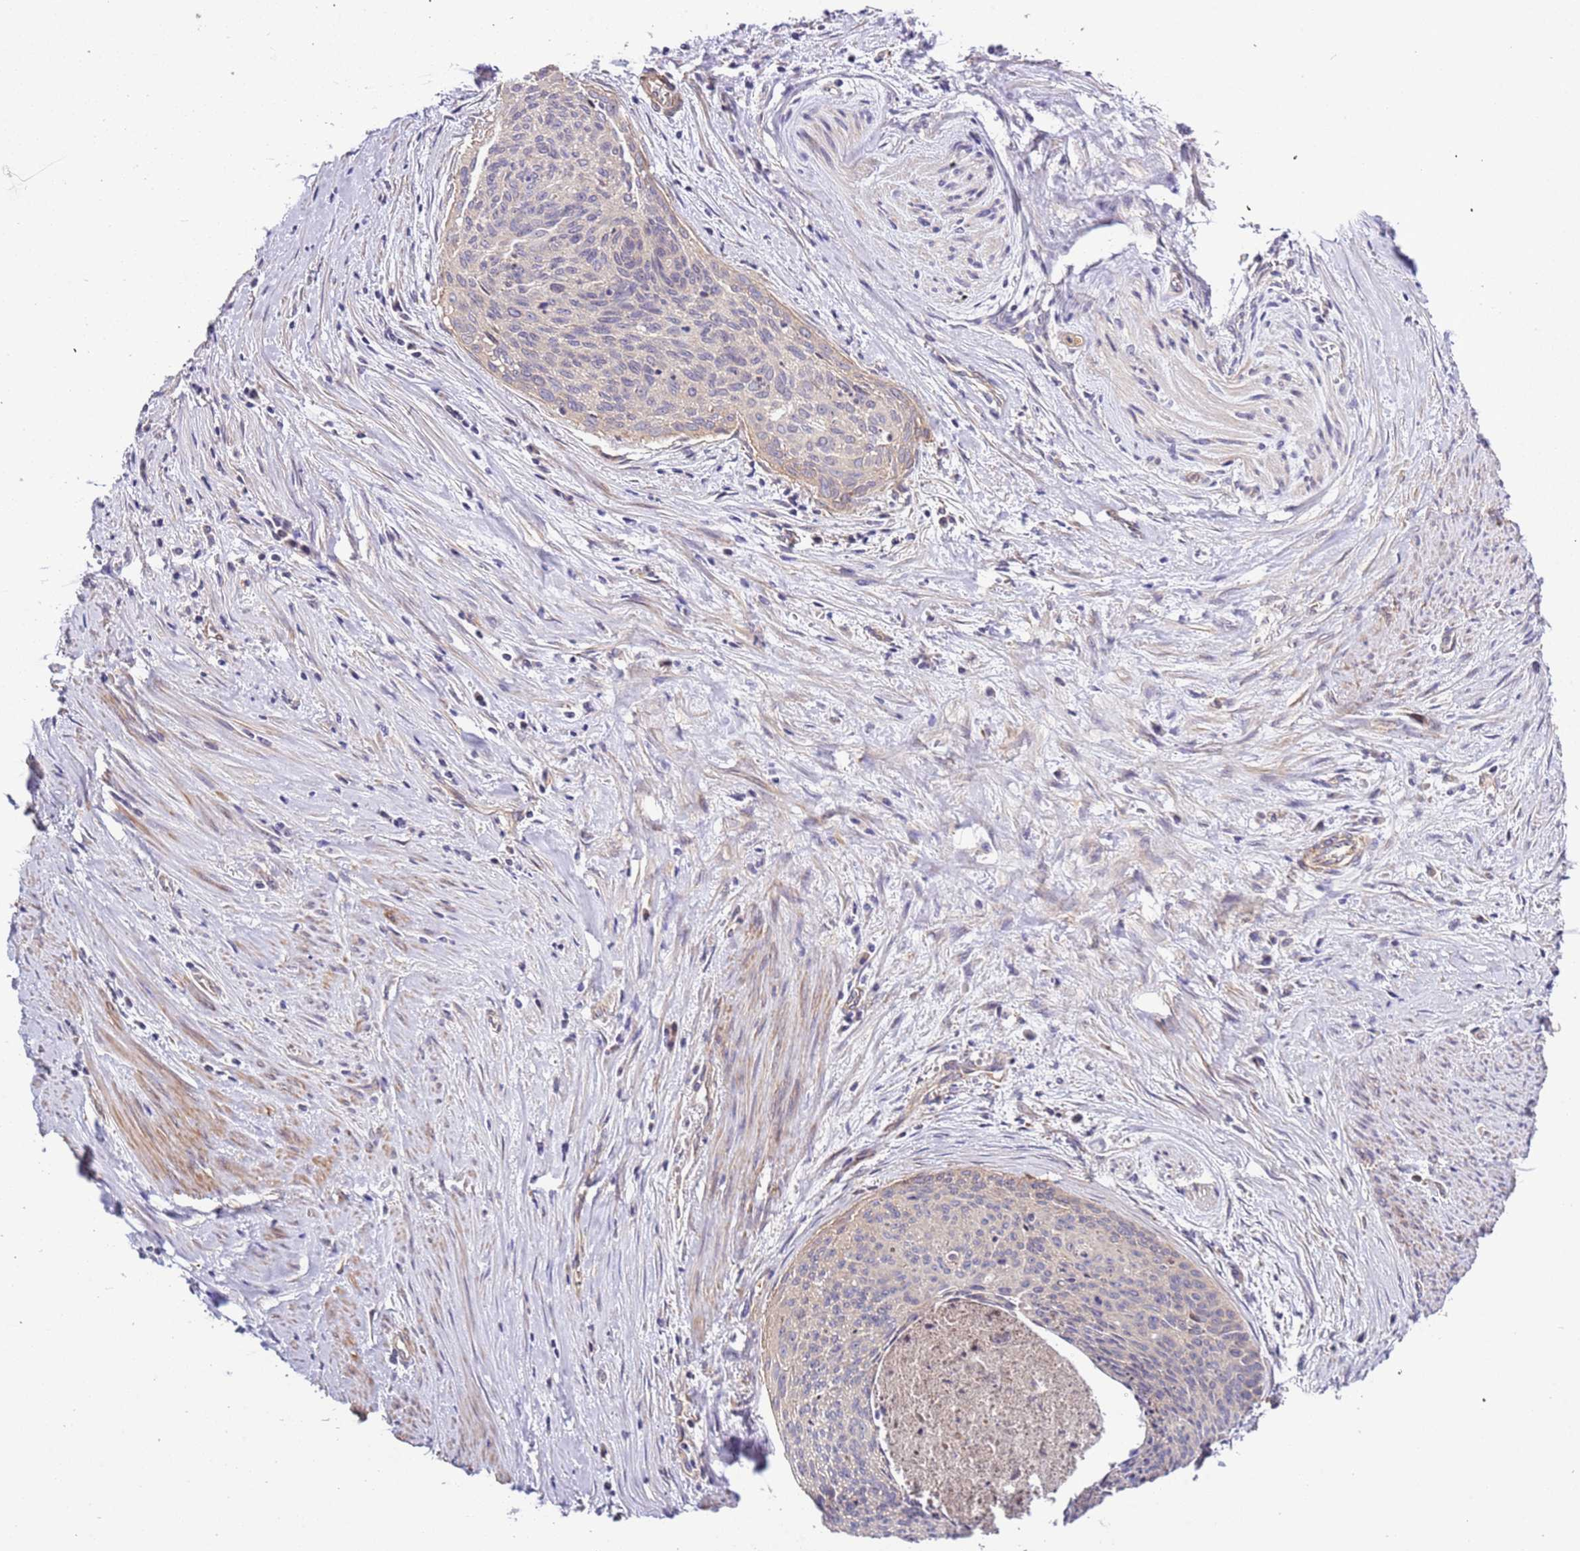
{"staining": {"intensity": "negative", "quantity": "none", "location": "none"}, "tissue": "cervical cancer", "cell_type": "Tumor cells", "image_type": "cancer", "snomed": [{"axis": "morphology", "description": "Squamous cell carcinoma, NOS"}, {"axis": "topography", "description": "Cervix"}], "caption": "Tumor cells show no significant positivity in cervical cancer.", "gene": "LAMB4", "patient": {"sex": "female", "age": 55}}